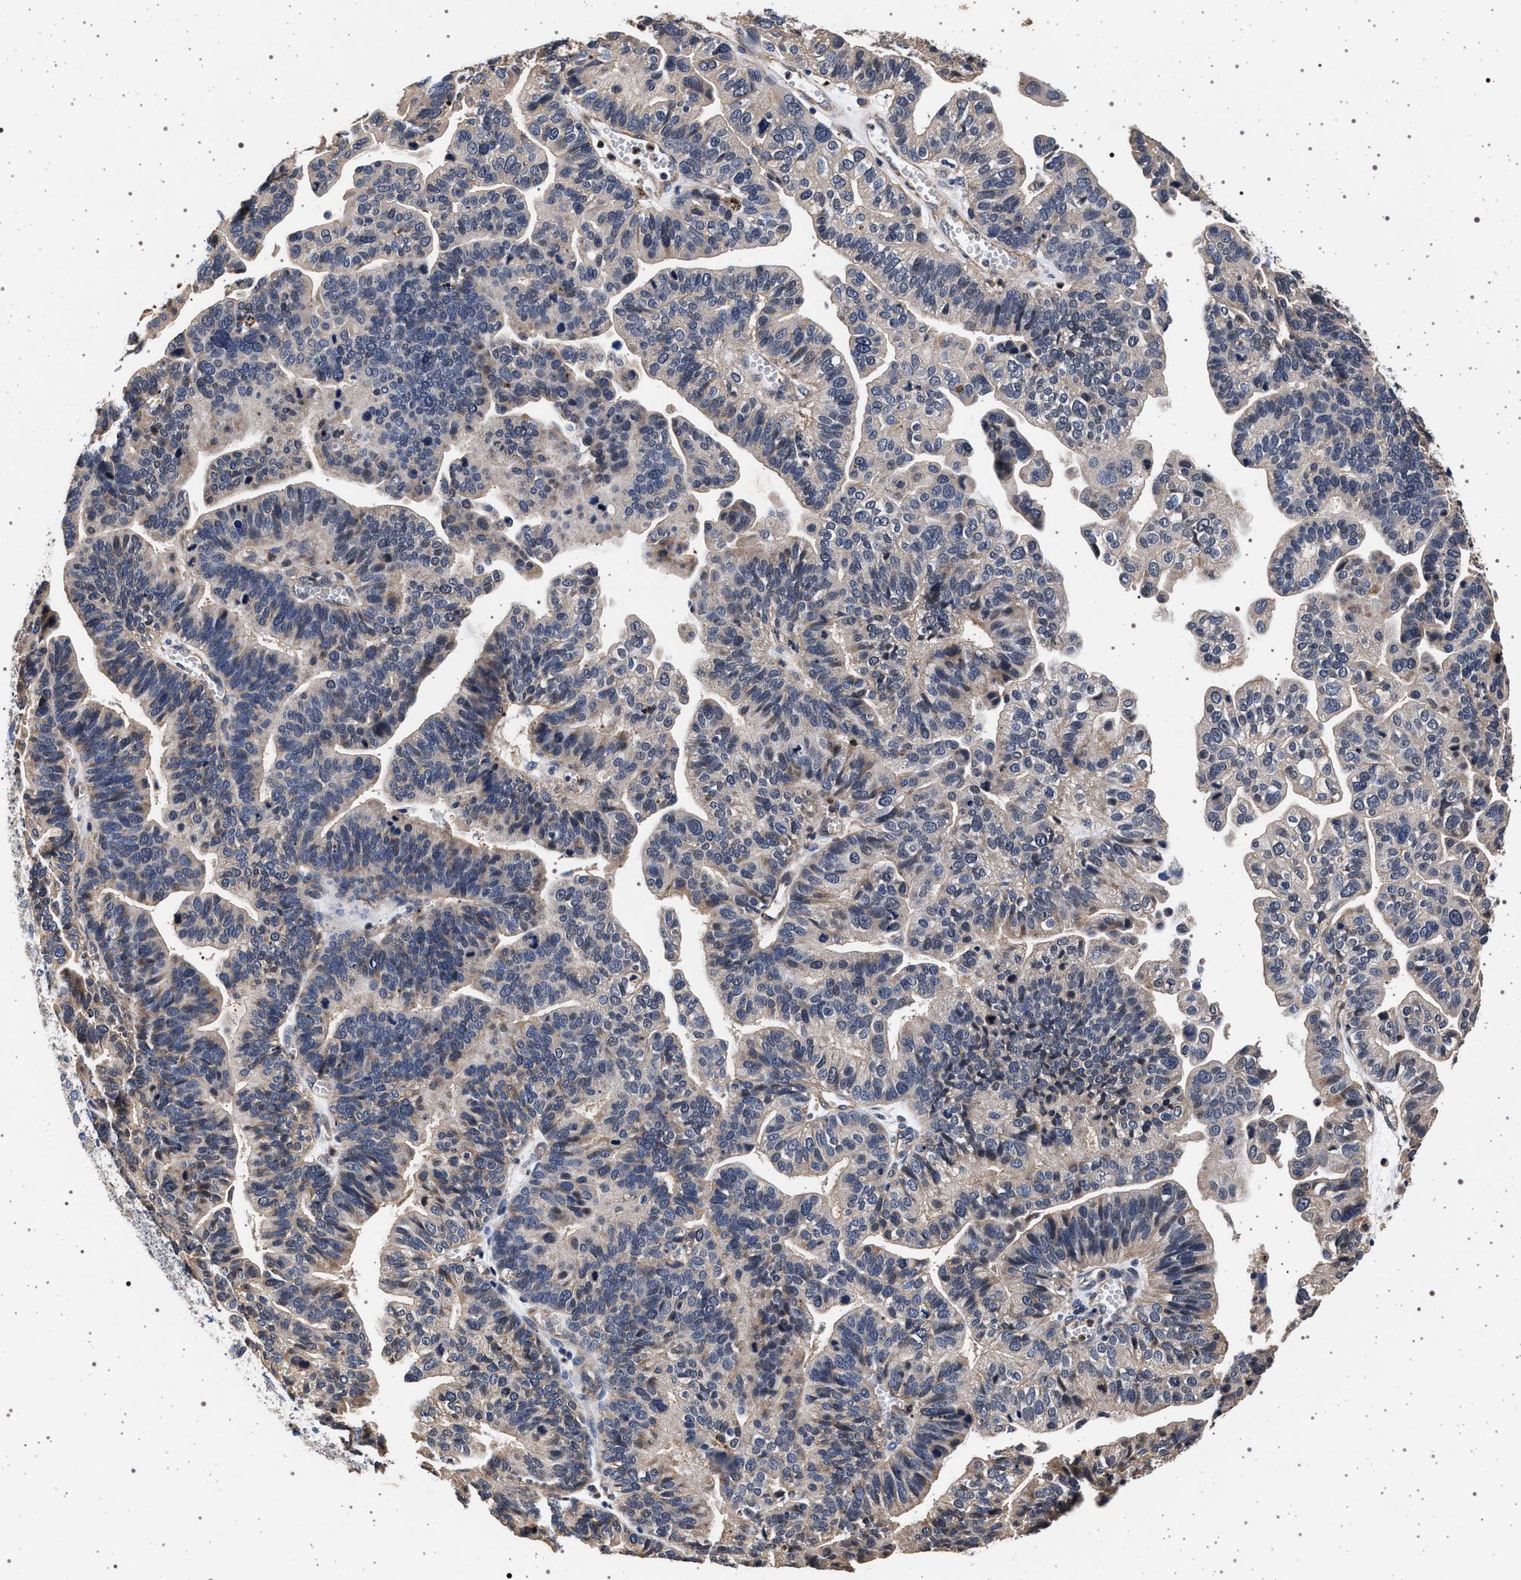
{"staining": {"intensity": "weak", "quantity": "<25%", "location": "cytoplasmic/membranous"}, "tissue": "ovarian cancer", "cell_type": "Tumor cells", "image_type": "cancer", "snomed": [{"axis": "morphology", "description": "Cystadenocarcinoma, serous, NOS"}, {"axis": "topography", "description": "Ovary"}], "caption": "DAB (3,3'-diaminobenzidine) immunohistochemical staining of human ovarian cancer exhibits no significant staining in tumor cells. Brightfield microscopy of IHC stained with DAB (3,3'-diaminobenzidine) (brown) and hematoxylin (blue), captured at high magnification.", "gene": "KCNK6", "patient": {"sex": "female", "age": 56}}